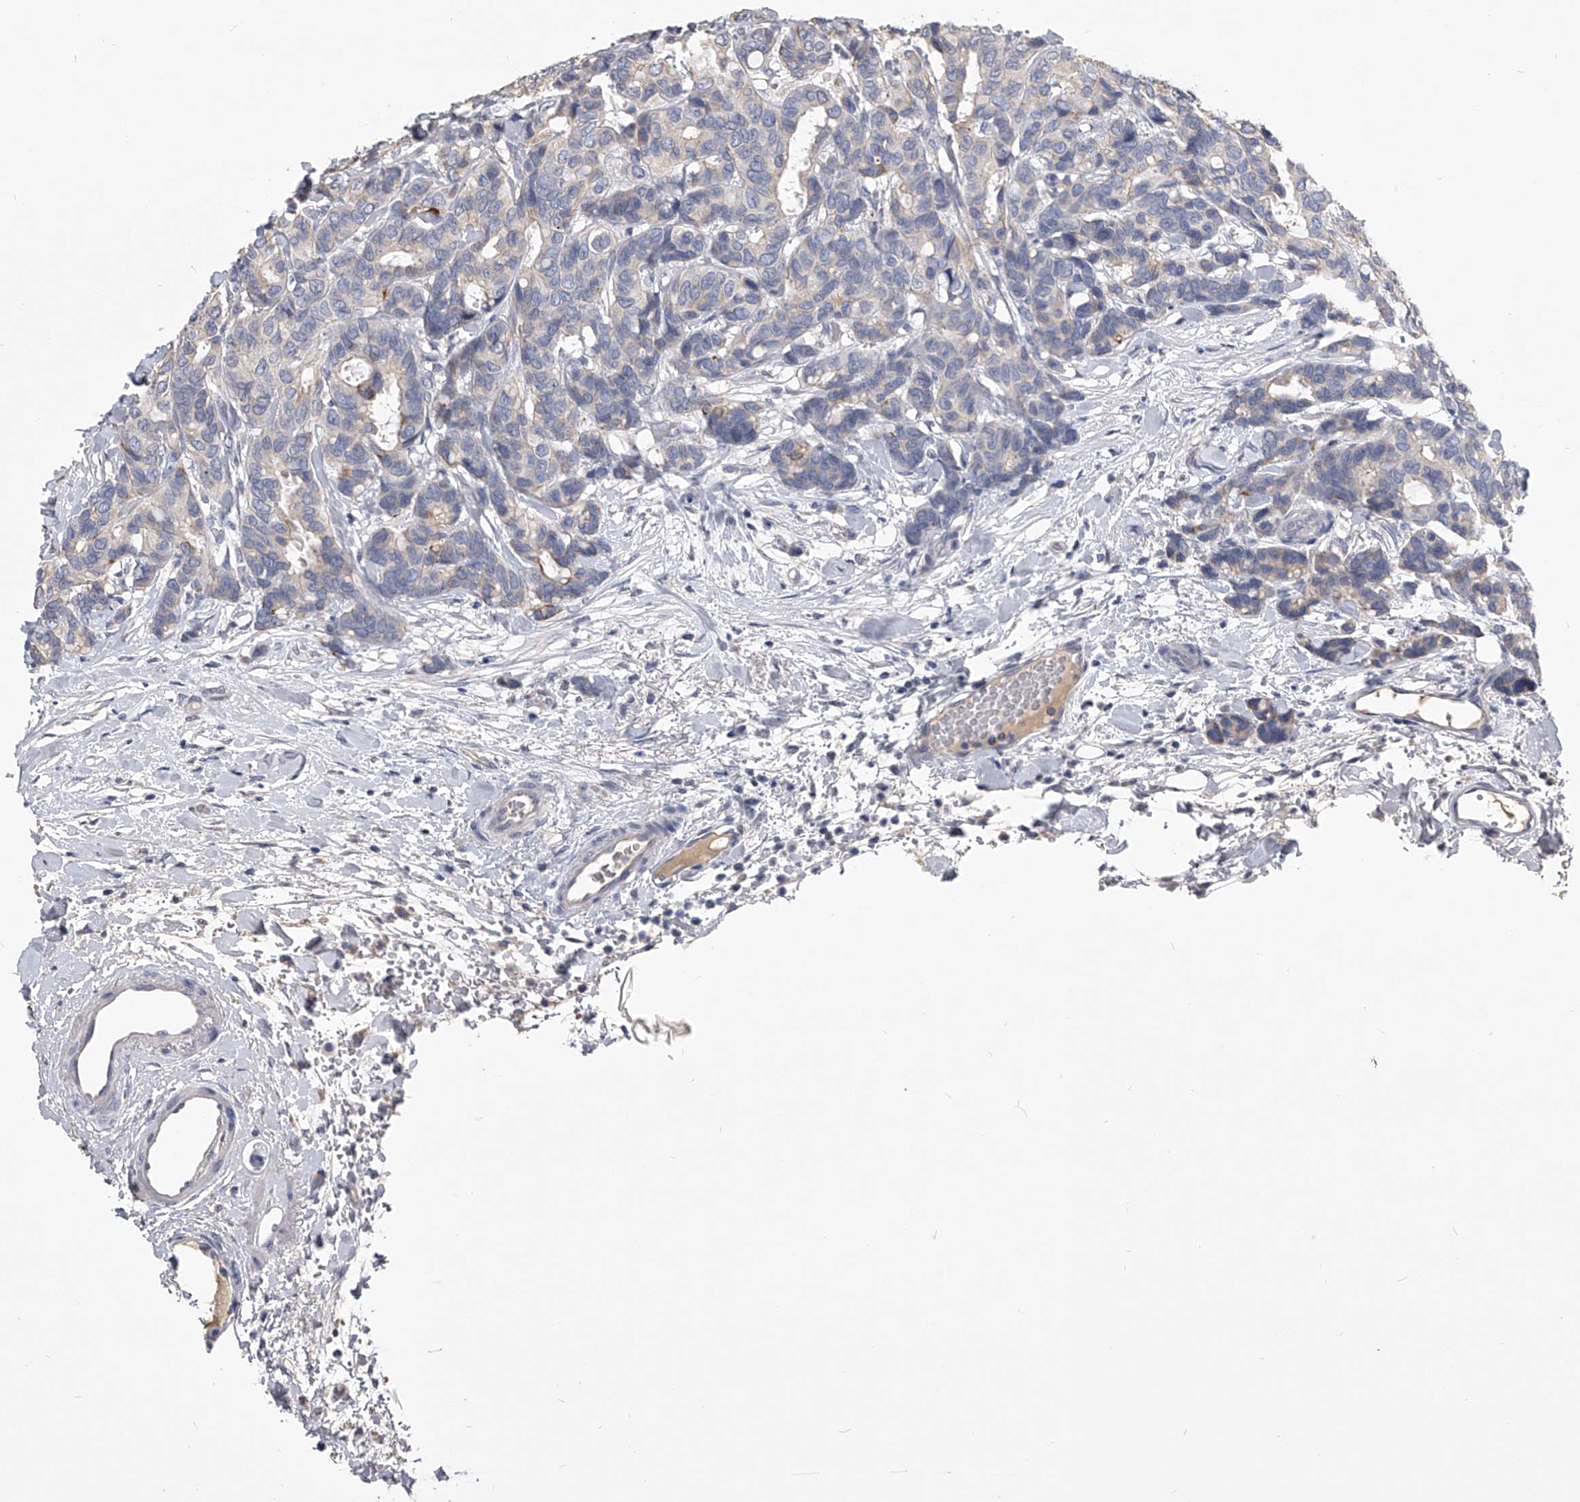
{"staining": {"intensity": "weak", "quantity": "<25%", "location": "cytoplasmic/membranous"}, "tissue": "breast cancer", "cell_type": "Tumor cells", "image_type": "cancer", "snomed": [{"axis": "morphology", "description": "Duct carcinoma"}, {"axis": "topography", "description": "Breast"}], "caption": "DAB (3,3'-diaminobenzidine) immunohistochemical staining of intraductal carcinoma (breast) shows no significant expression in tumor cells. The staining was performed using DAB (3,3'-diaminobenzidine) to visualize the protein expression in brown, while the nuclei were stained in blue with hematoxylin (Magnification: 20x).", "gene": "MDN1", "patient": {"sex": "female", "age": 87}}